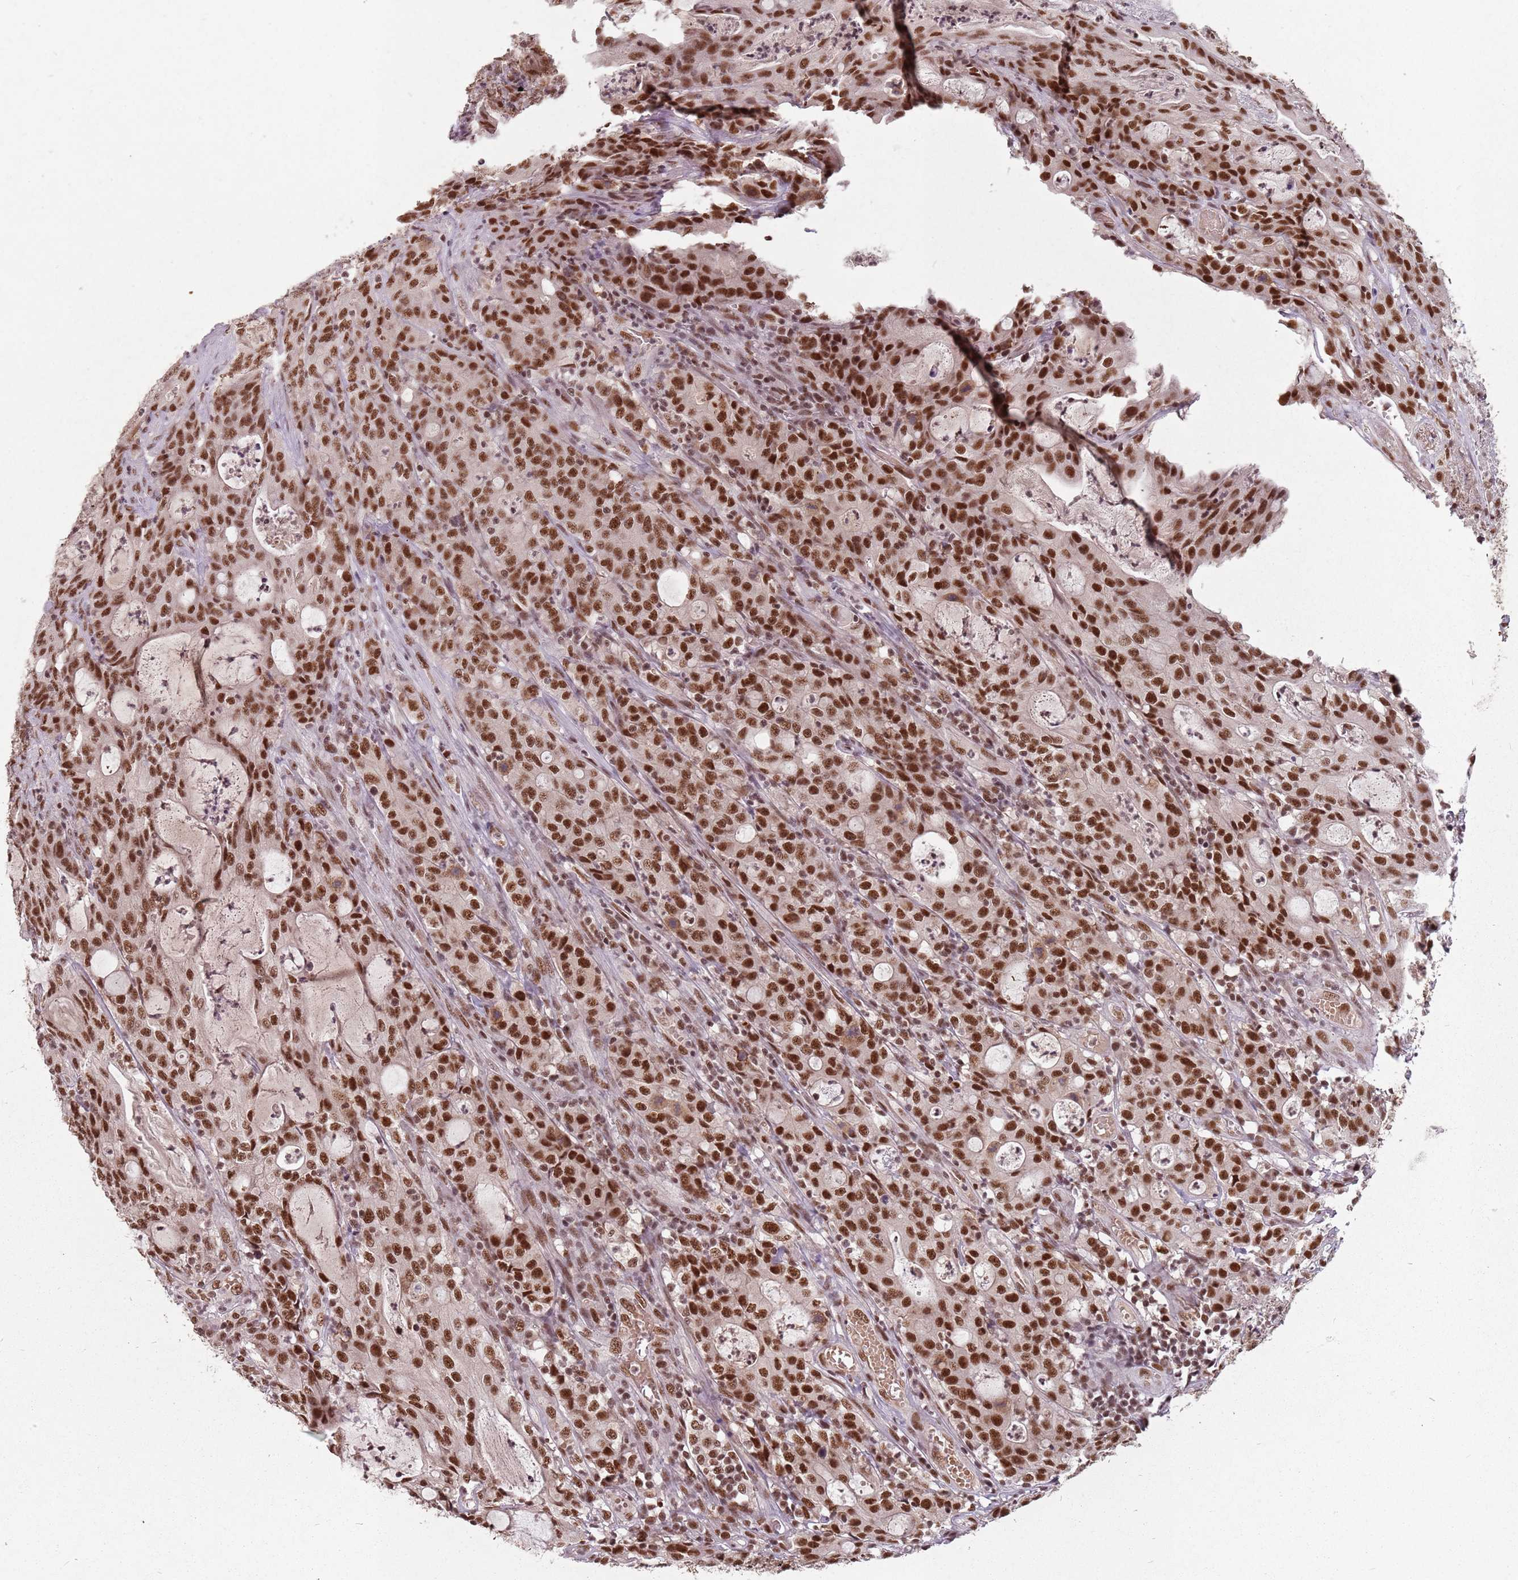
{"staining": {"intensity": "moderate", "quantity": ">75%", "location": "nuclear"}, "tissue": "colorectal cancer", "cell_type": "Tumor cells", "image_type": "cancer", "snomed": [{"axis": "morphology", "description": "Adenocarcinoma, NOS"}, {"axis": "topography", "description": "Colon"}], "caption": "High-magnification brightfield microscopy of adenocarcinoma (colorectal) stained with DAB (3,3'-diaminobenzidine) (brown) and counterstained with hematoxylin (blue). tumor cells exhibit moderate nuclear expression is present in approximately>75% of cells.", "gene": "NCBP1", "patient": {"sex": "male", "age": 83}}